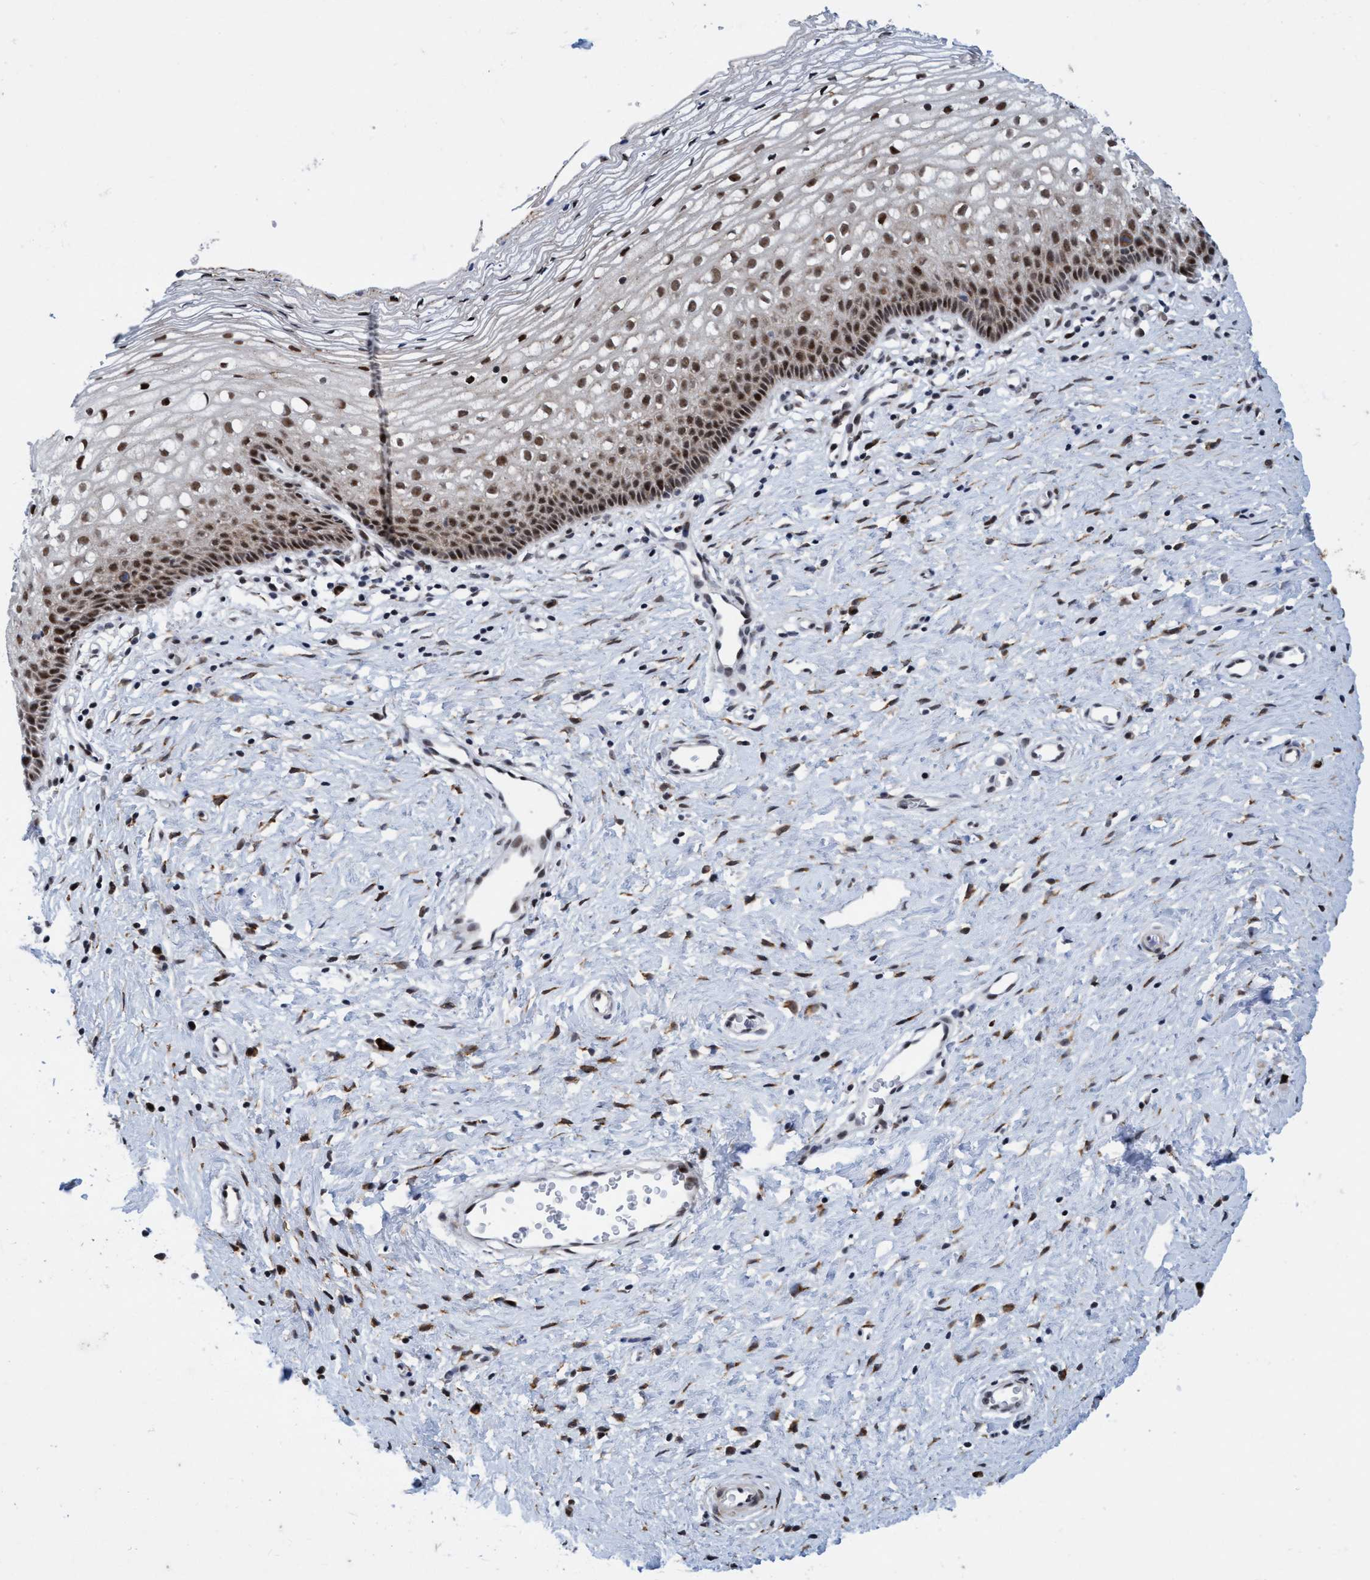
{"staining": {"intensity": "strong", "quantity": ">75%", "location": "cytoplasmic/membranous,nuclear"}, "tissue": "cervix", "cell_type": "Glandular cells", "image_type": "normal", "snomed": [{"axis": "morphology", "description": "Normal tissue, NOS"}, {"axis": "topography", "description": "Cervix"}], "caption": "Strong cytoplasmic/membranous,nuclear protein staining is identified in about >75% of glandular cells in cervix.", "gene": "GLT6D1", "patient": {"sex": "female", "age": 27}}